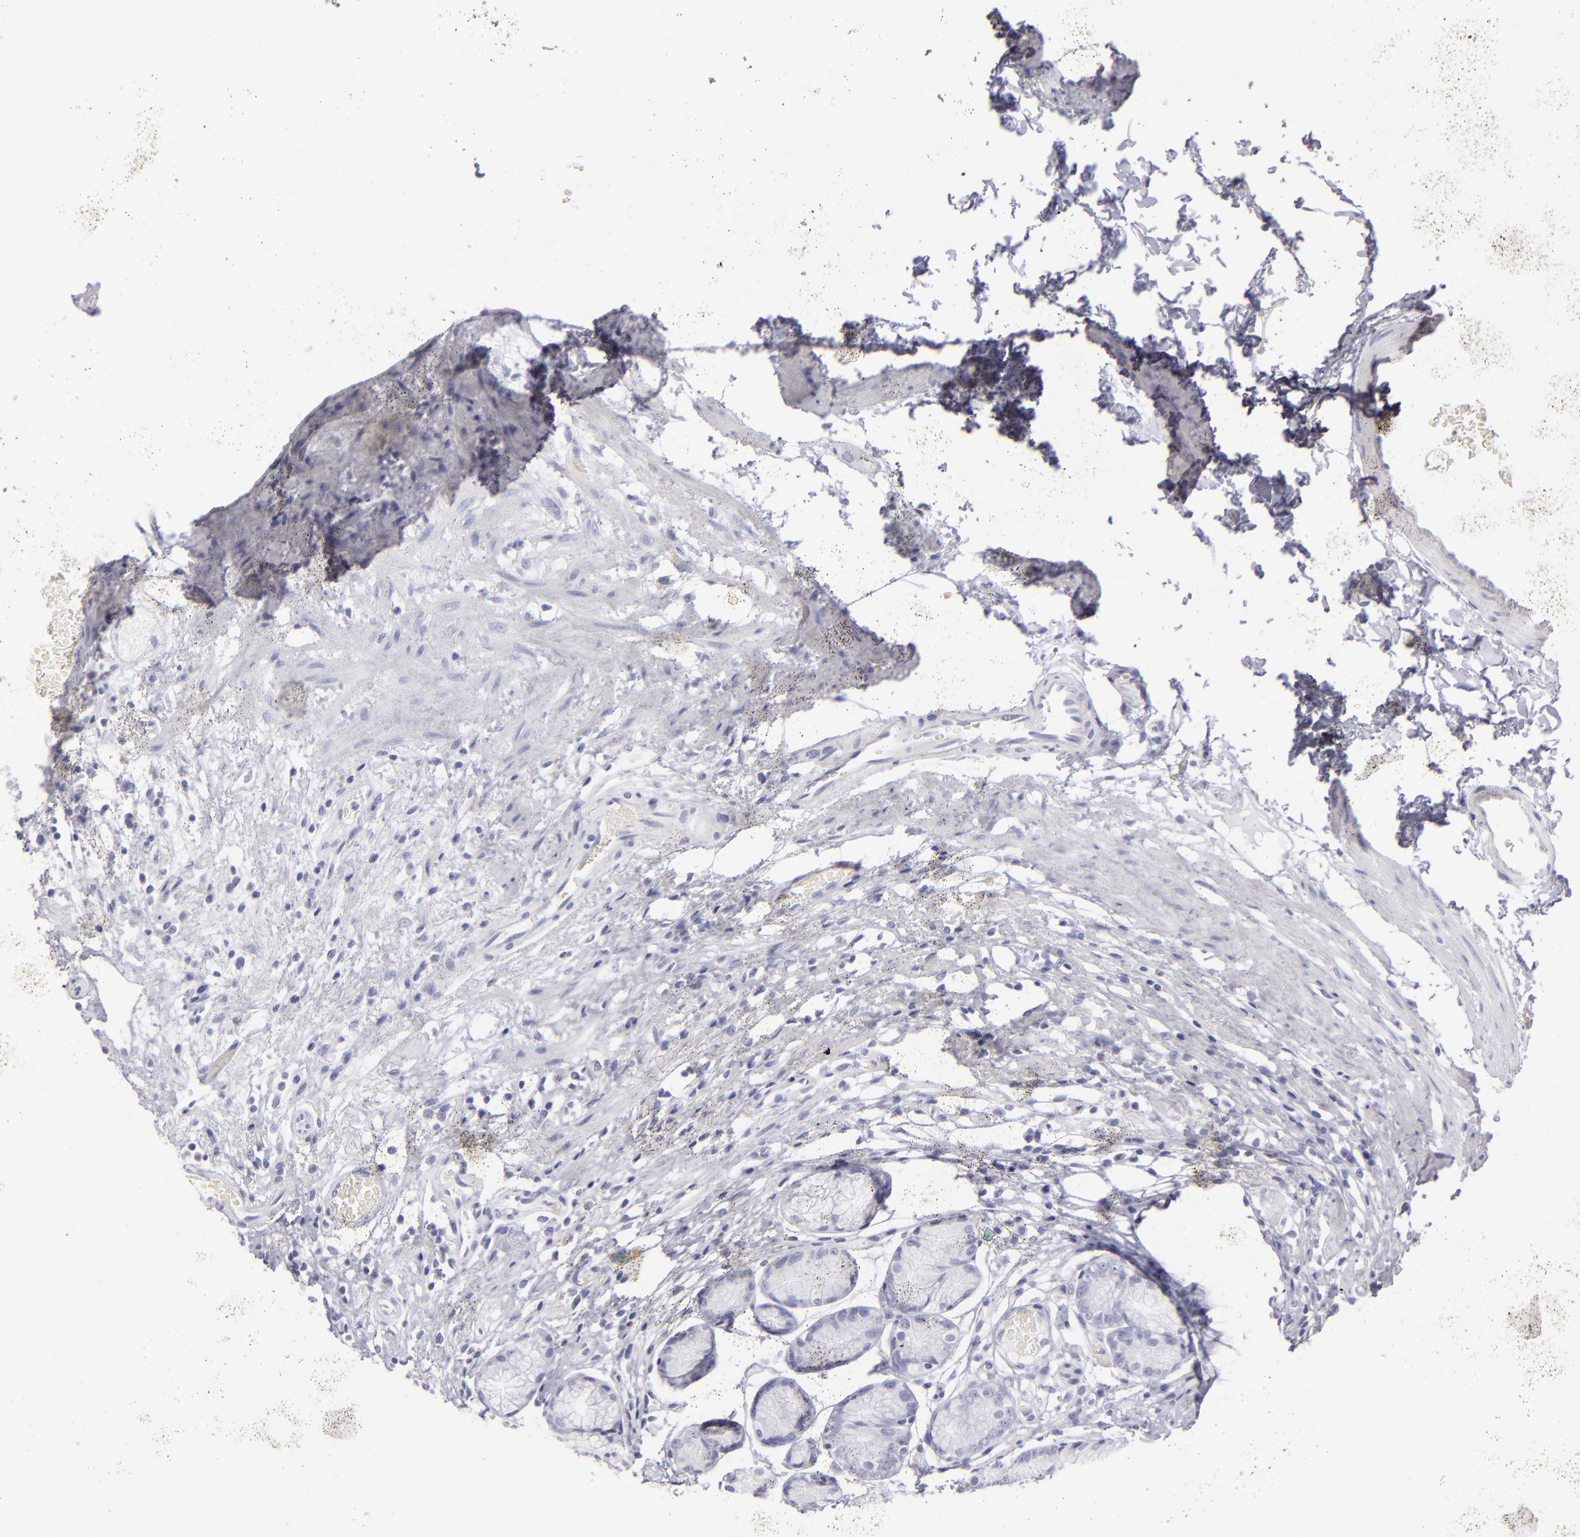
{"staining": {"intensity": "negative", "quantity": "none", "location": "none"}, "tissue": "stomach", "cell_type": "Glandular cells", "image_type": "normal", "snomed": [{"axis": "morphology", "description": "Normal tissue, NOS"}, {"axis": "morphology", "description": "Inflammation, NOS"}, {"axis": "topography", "description": "Stomach, lower"}], "caption": "A high-resolution histopathology image shows IHC staining of normal stomach, which shows no significant staining in glandular cells.", "gene": "FLG", "patient": {"sex": "male", "age": 59}}